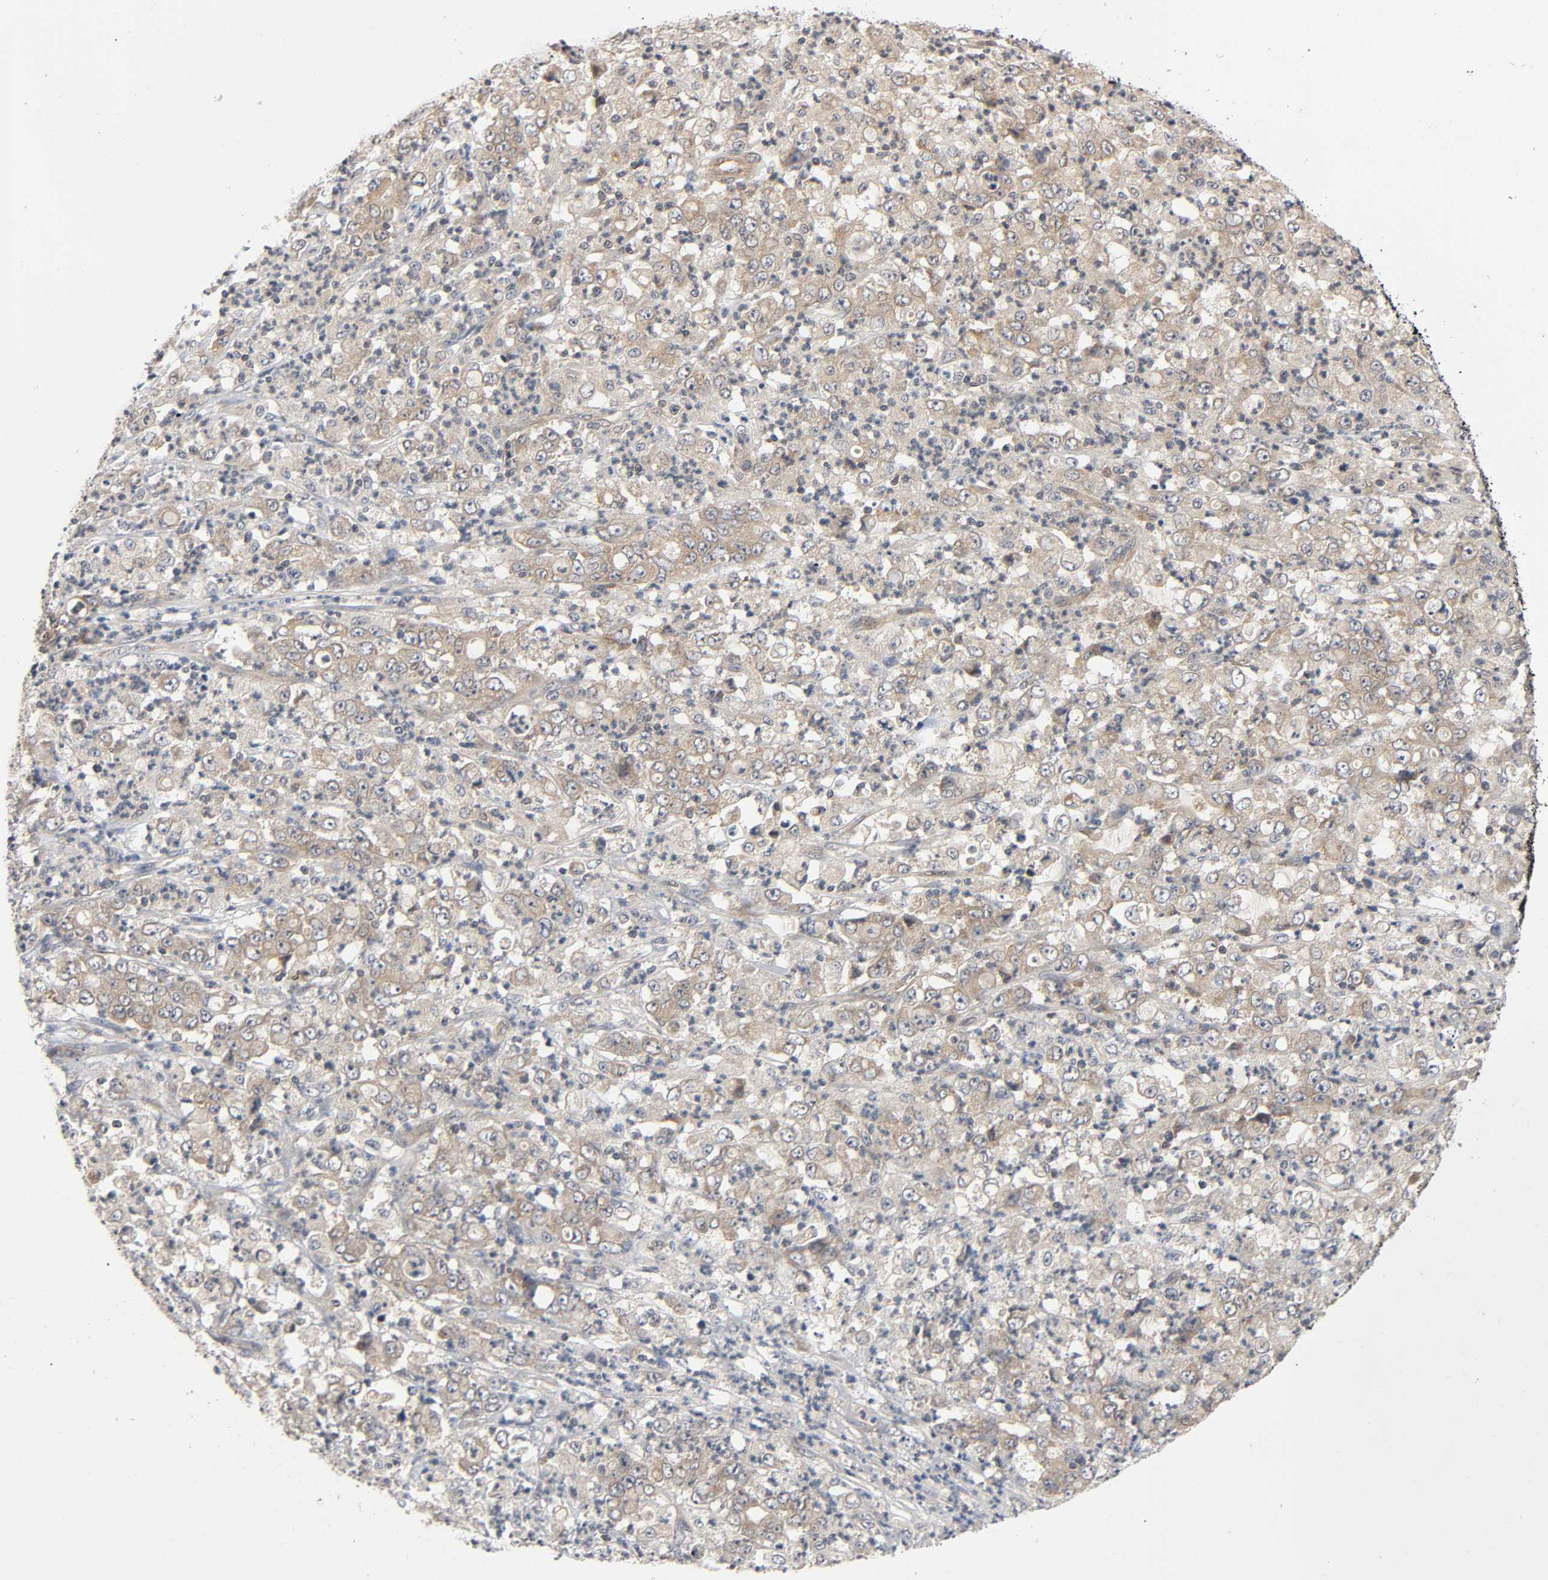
{"staining": {"intensity": "weak", "quantity": ">75%", "location": "cytoplasmic/membranous"}, "tissue": "stomach cancer", "cell_type": "Tumor cells", "image_type": "cancer", "snomed": [{"axis": "morphology", "description": "Adenocarcinoma, NOS"}, {"axis": "topography", "description": "Stomach, lower"}], "caption": "Adenocarcinoma (stomach) was stained to show a protein in brown. There is low levels of weak cytoplasmic/membranous expression in about >75% of tumor cells.", "gene": "MAPK8", "patient": {"sex": "female", "age": 71}}